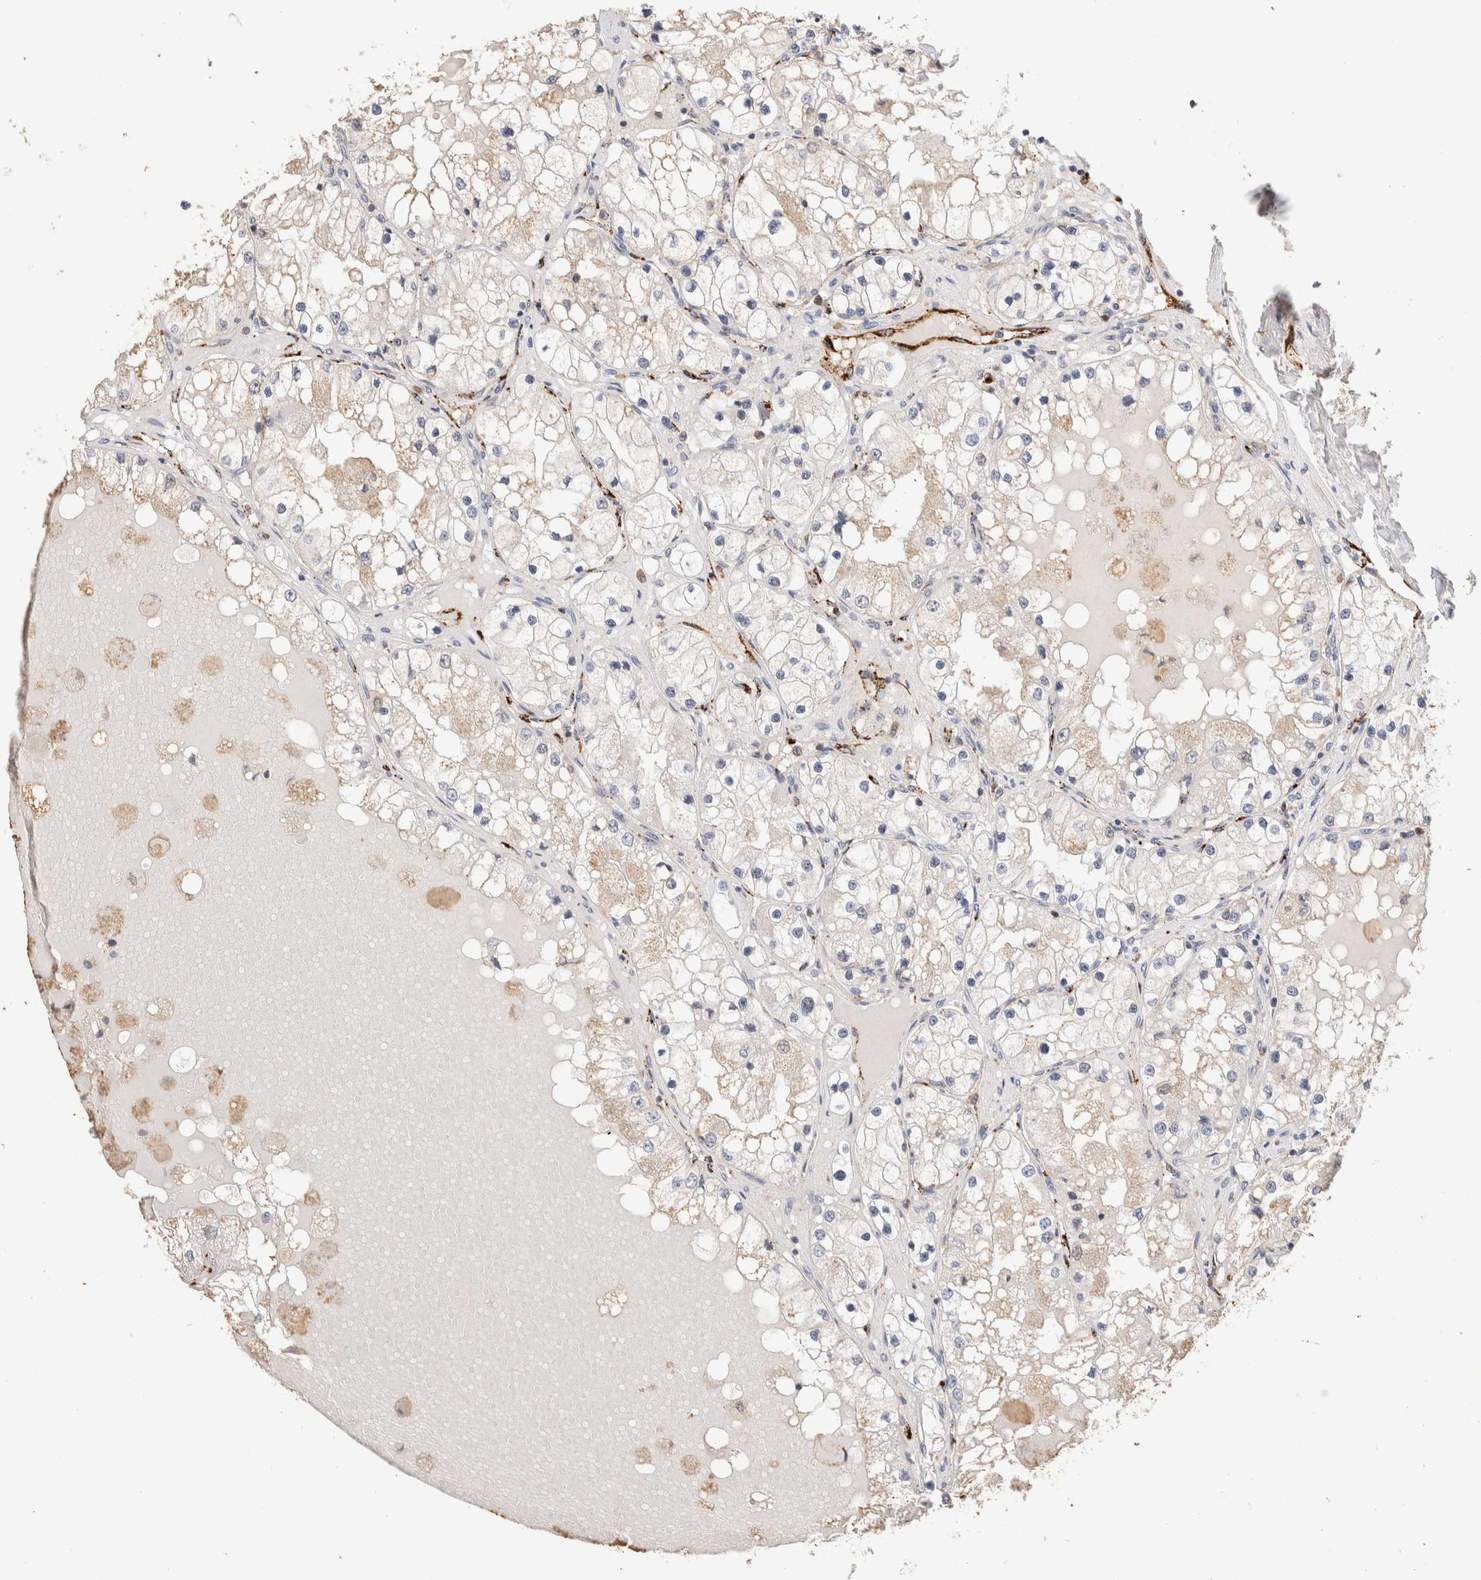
{"staining": {"intensity": "negative", "quantity": "none", "location": "none"}, "tissue": "renal cancer", "cell_type": "Tumor cells", "image_type": "cancer", "snomed": [{"axis": "morphology", "description": "Adenocarcinoma, NOS"}, {"axis": "topography", "description": "Kidney"}], "caption": "Micrograph shows no significant protein expression in tumor cells of renal cancer (adenocarcinoma). (DAB (3,3'-diaminobenzidine) immunohistochemistry (IHC), high magnification).", "gene": "NSMAF", "patient": {"sex": "male", "age": 68}}